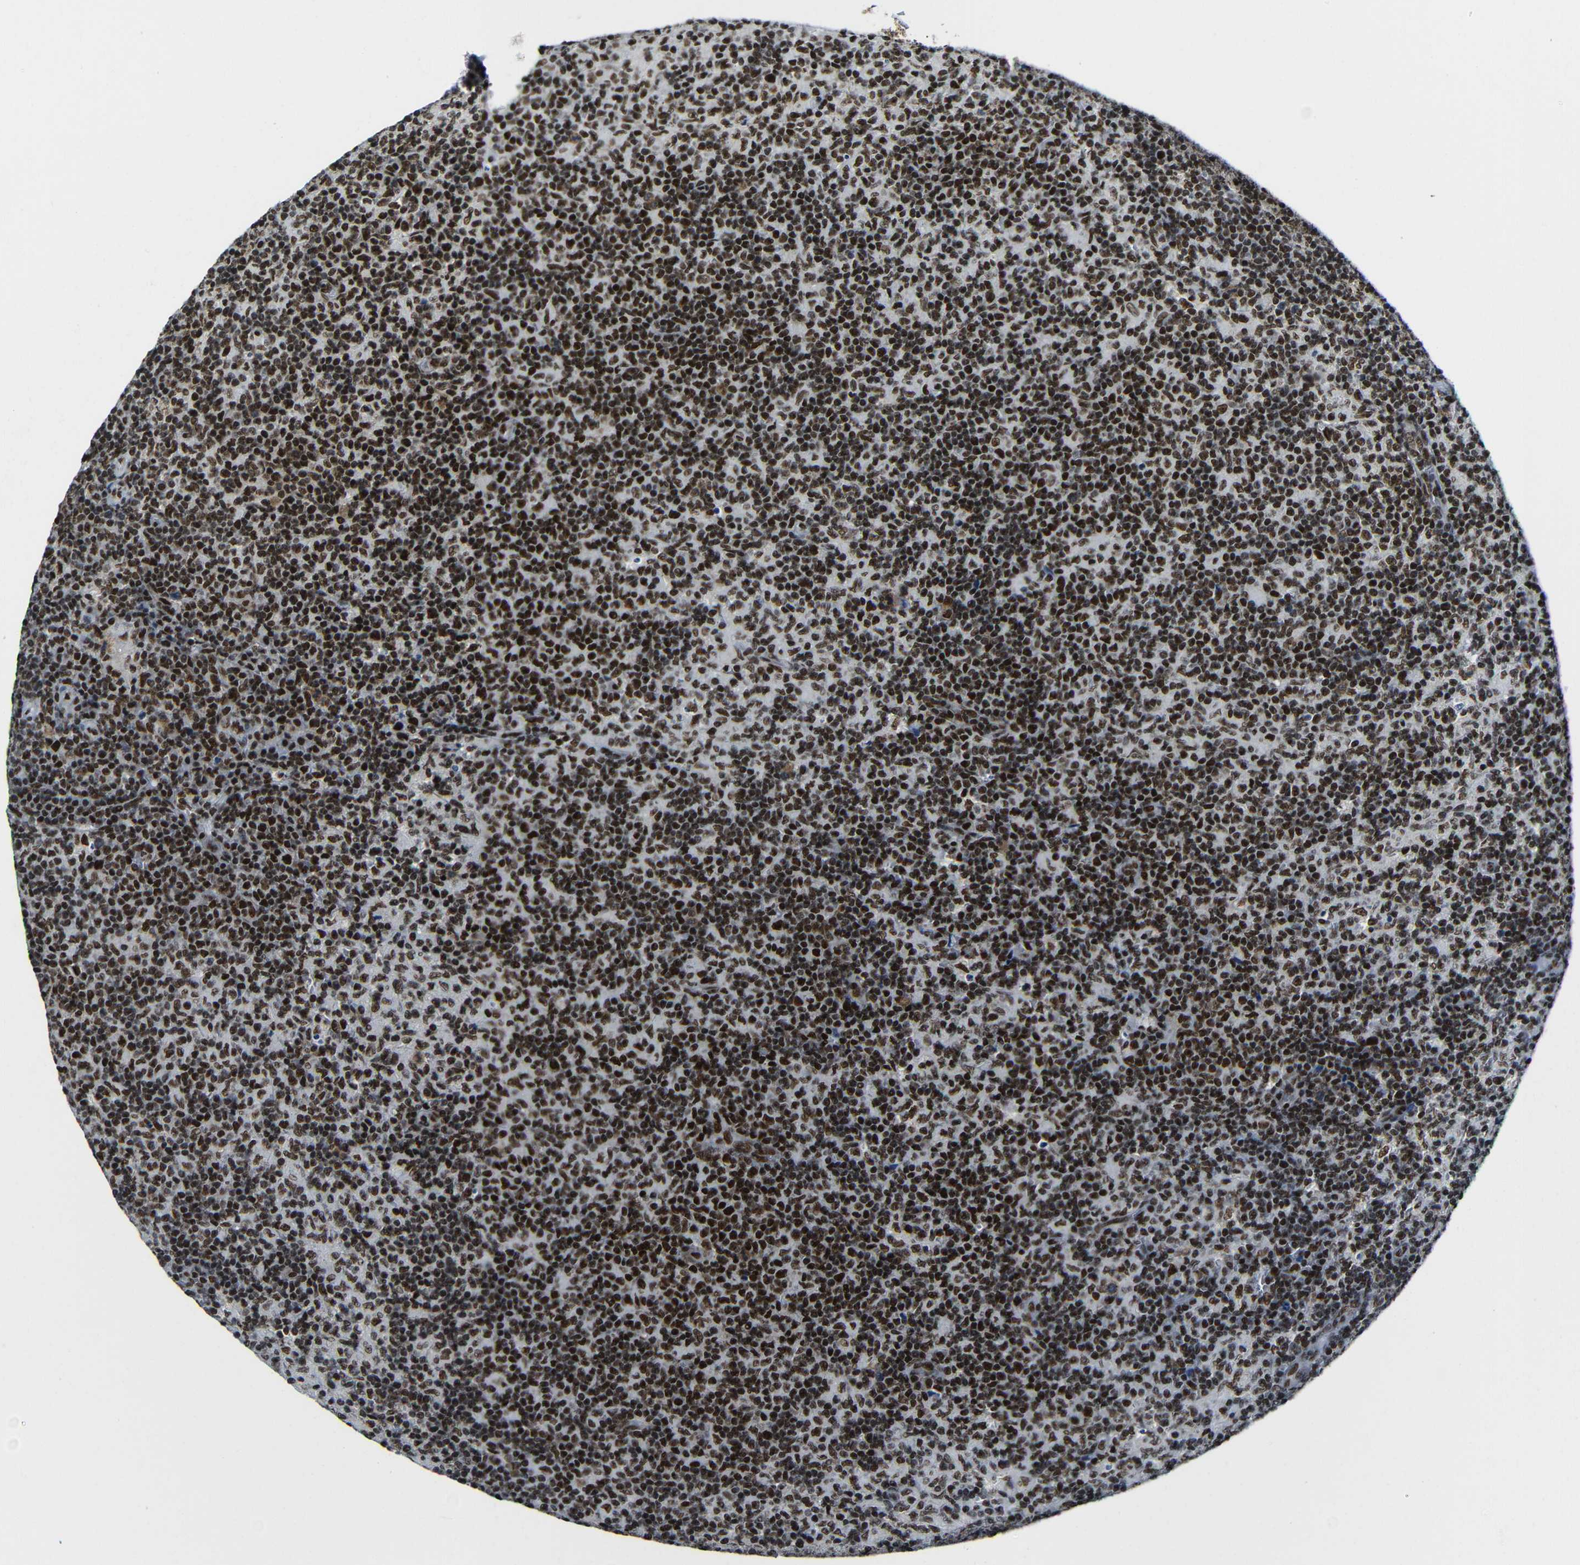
{"staining": {"intensity": "strong", "quantity": ">75%", "location": "nuclear"}, "tissue": "lymph node", "cell_type": "Germinal center cells", "image_type": "normal", "snomed": [{"axis": "morphology", "description": "Normal tissue, NOS"}, {"axis": "morphology", "description": "Inflammation, NOS"}, {"axis": "topography", "description": "Lymph node"}], "caption": "Human lymph node stained with a protein marker reveals strong staining in germinal center cells.", "gene": "PTBP1", "patient": {"sex": "male", "age": 55}}